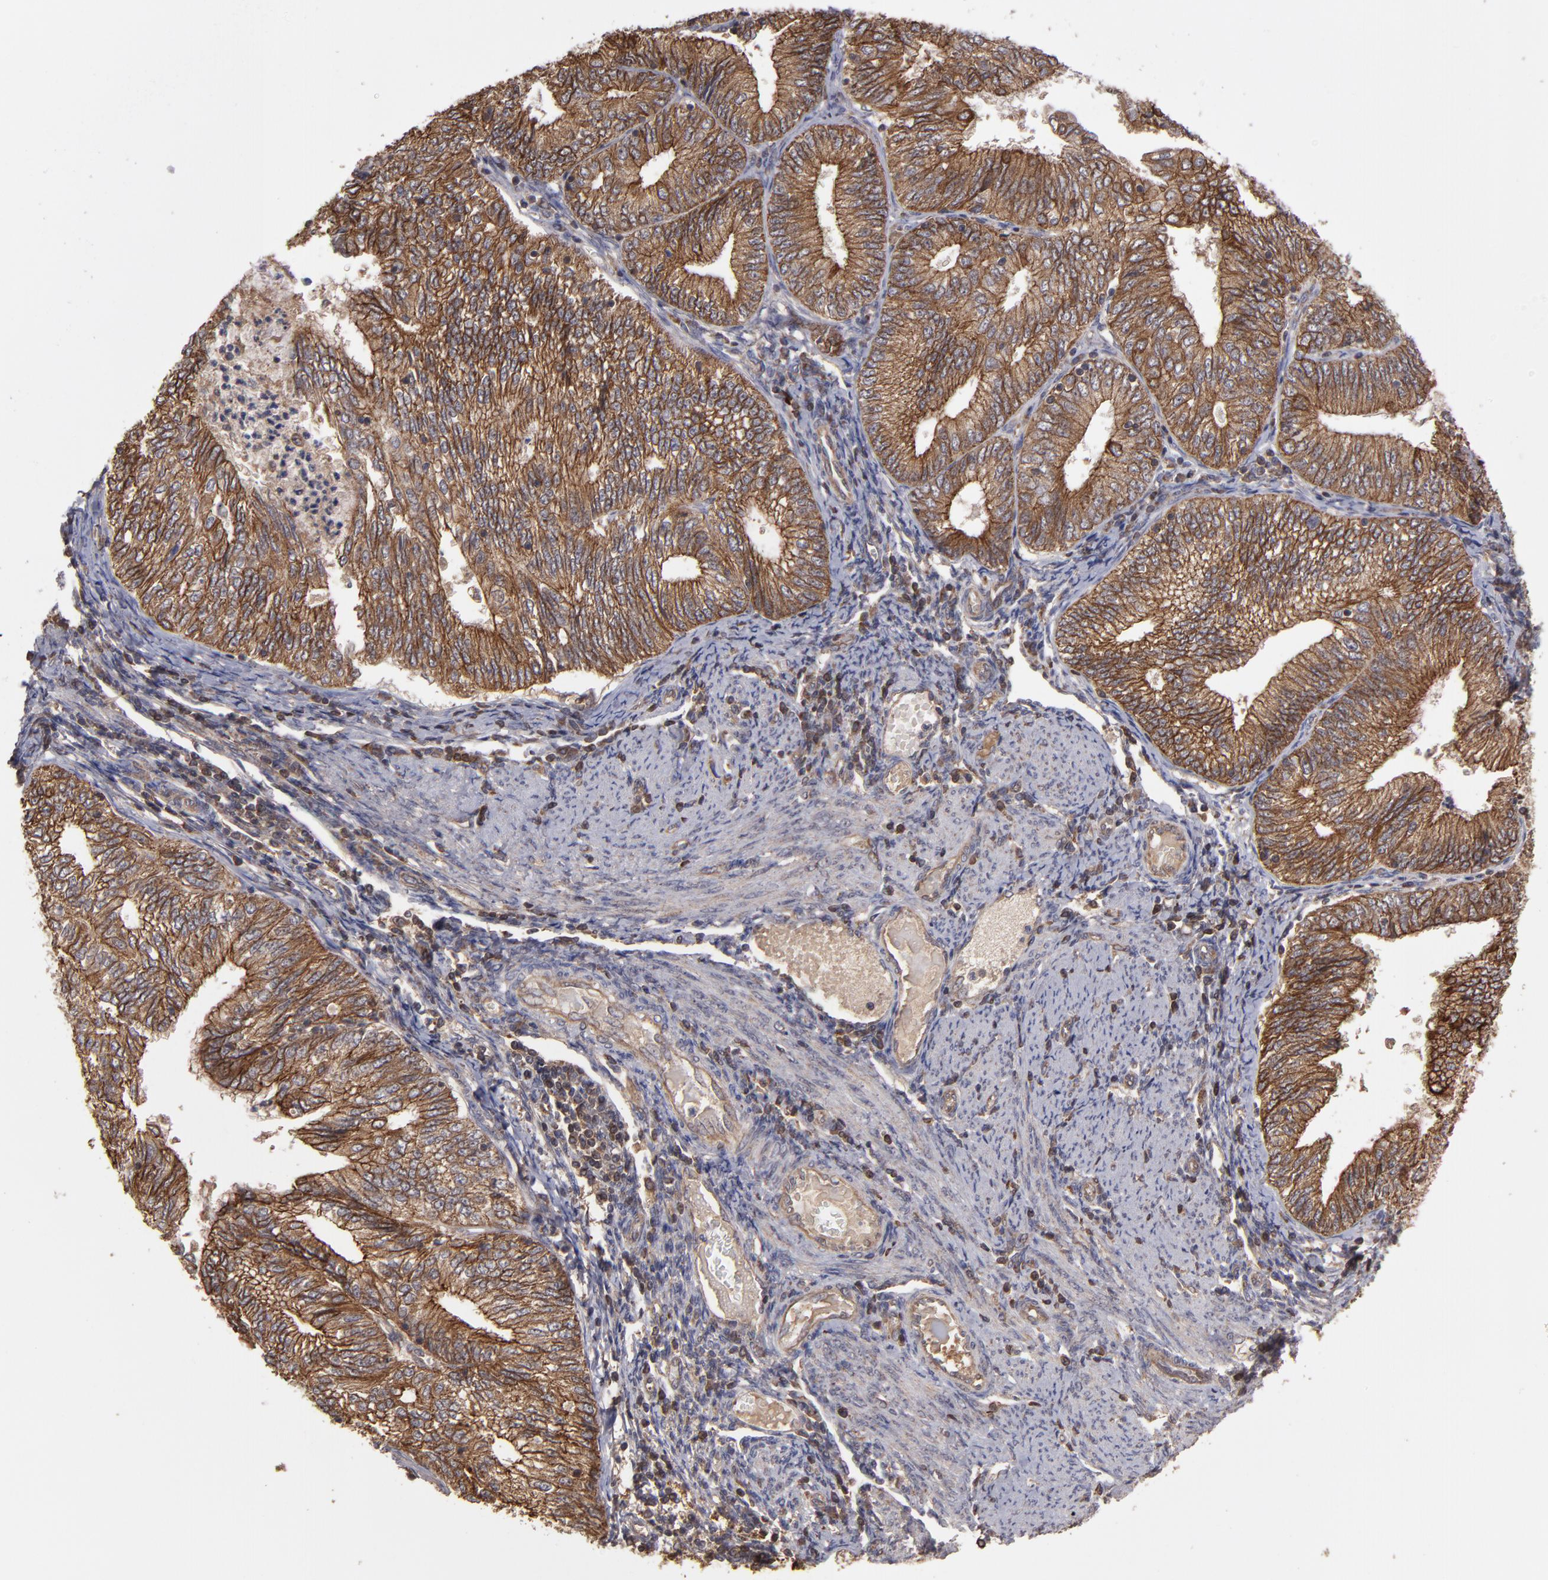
{"staining": {"intensity": "moderate", "quantity": ">75%", "location": "cytoplasmic/membranous"}, "tissue": "endometrial cancer", "cell_type": "Tumor cells", "image_type": "cancer", "snomed": [{"axis": "morphology", "description": "Adenocarcinoma, NOS"}, {"axis": "topography", "description": "Endometrium"}], "caption": "Endometrial cancer stained with a brown dye displays moderate cytoplasmic/membranous positive expression in approximately >75% of tumor cells.", "gene": "RPS6KA6", "patient": {"sex": "female", "age": 69}}